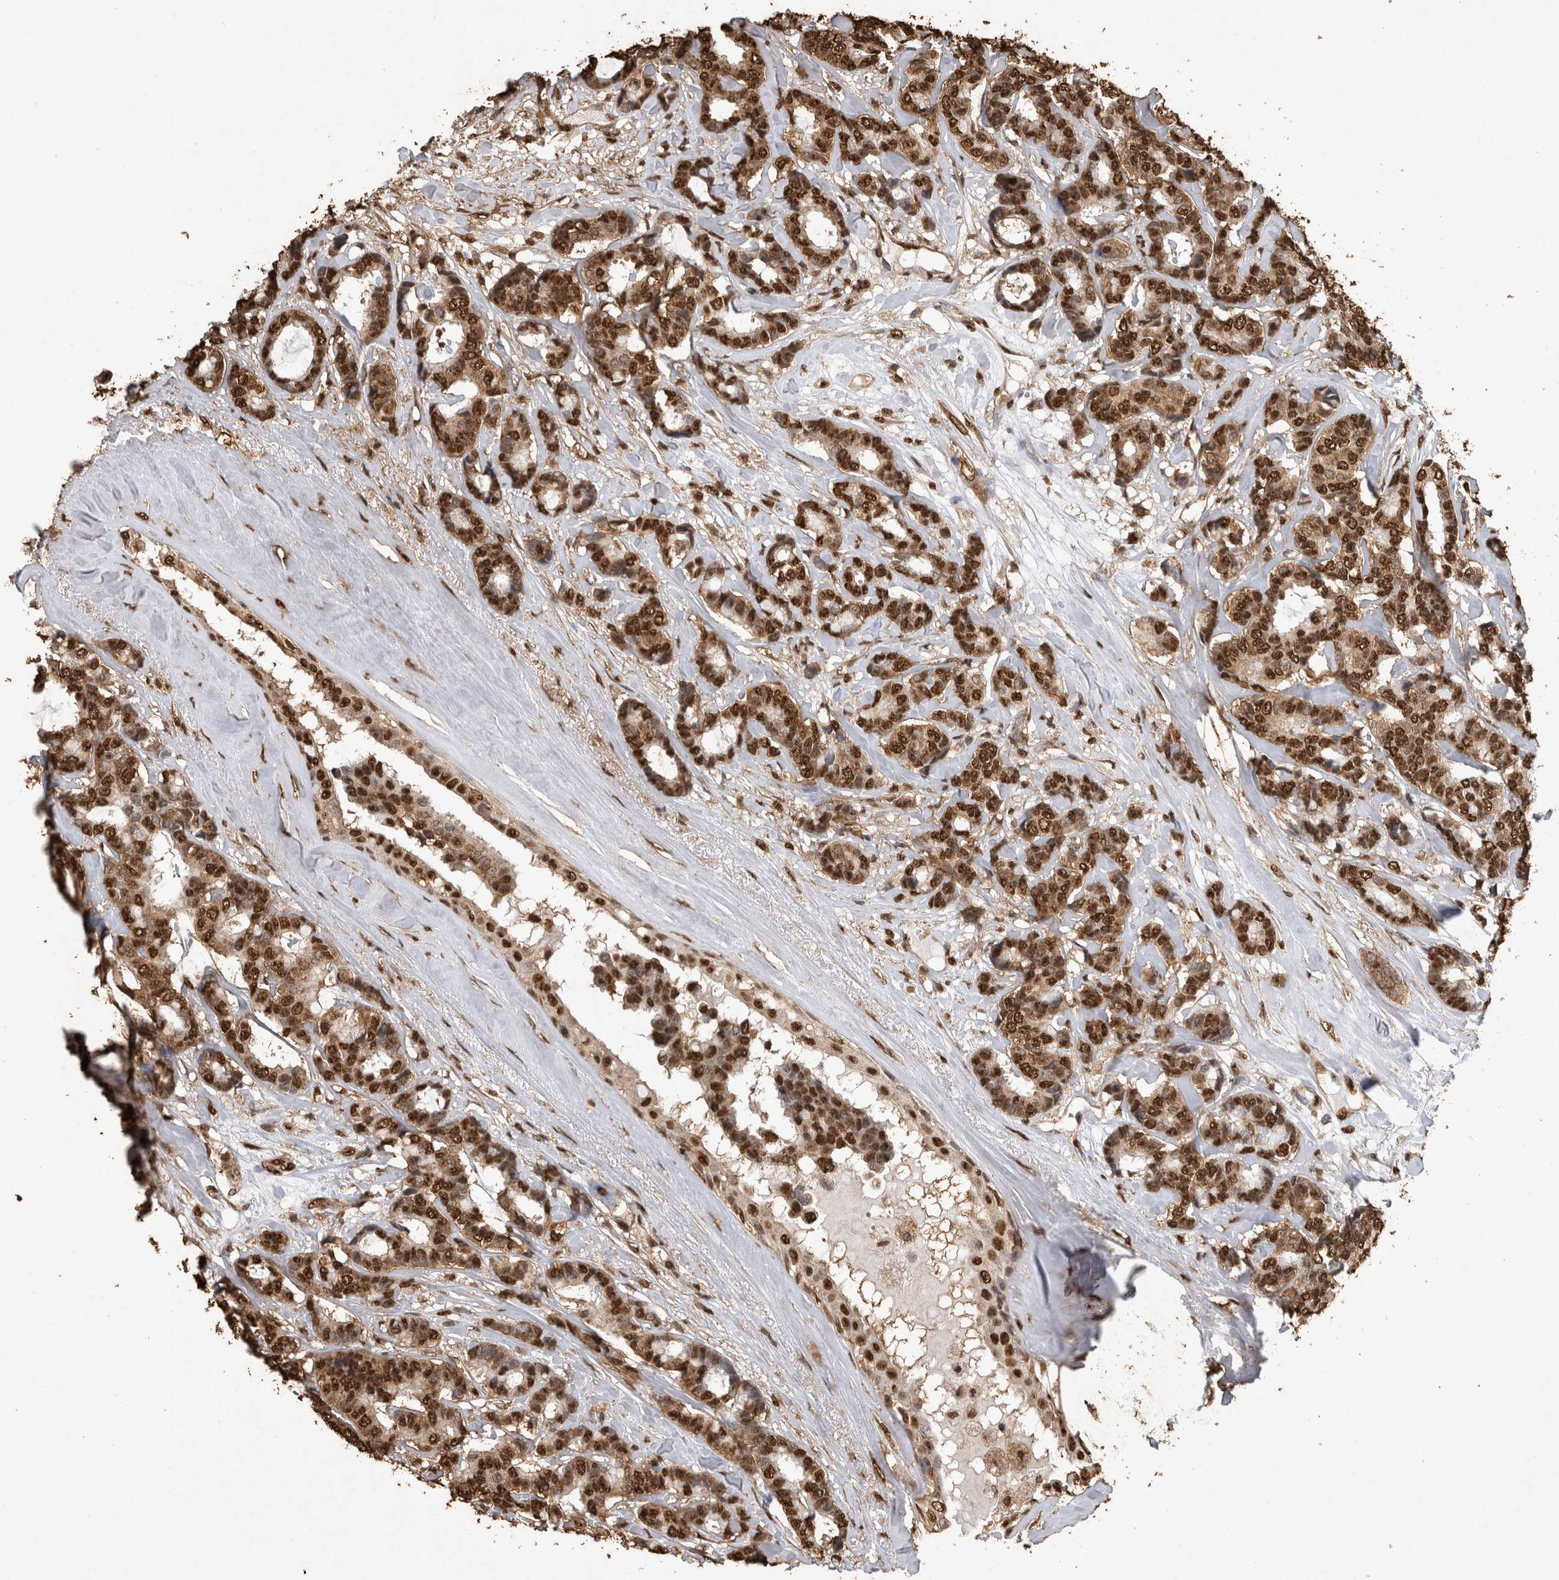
{"staining": {"intensity": "strong", "quantity": ">75%", "location": "cytoplasmic/membranous,nuclear"}, "tissue": "breast cancer", "cell_type": "Tumor cells", "image_type": "cancer", "snomed": [{"axis": "morphology", "description": "Duct carcinoma"}, {"axis": "topography", "description": "Breast"}], "caption": "Breast cancer (intraductal carcinoma) was stained to show a protein in brown. There is high levels of strong cytoplasmic/membranous and nuclear staining in about >75% of tumor cells.", "gene": "OAS2", "patient": {"sex": "female", "age": 87}}